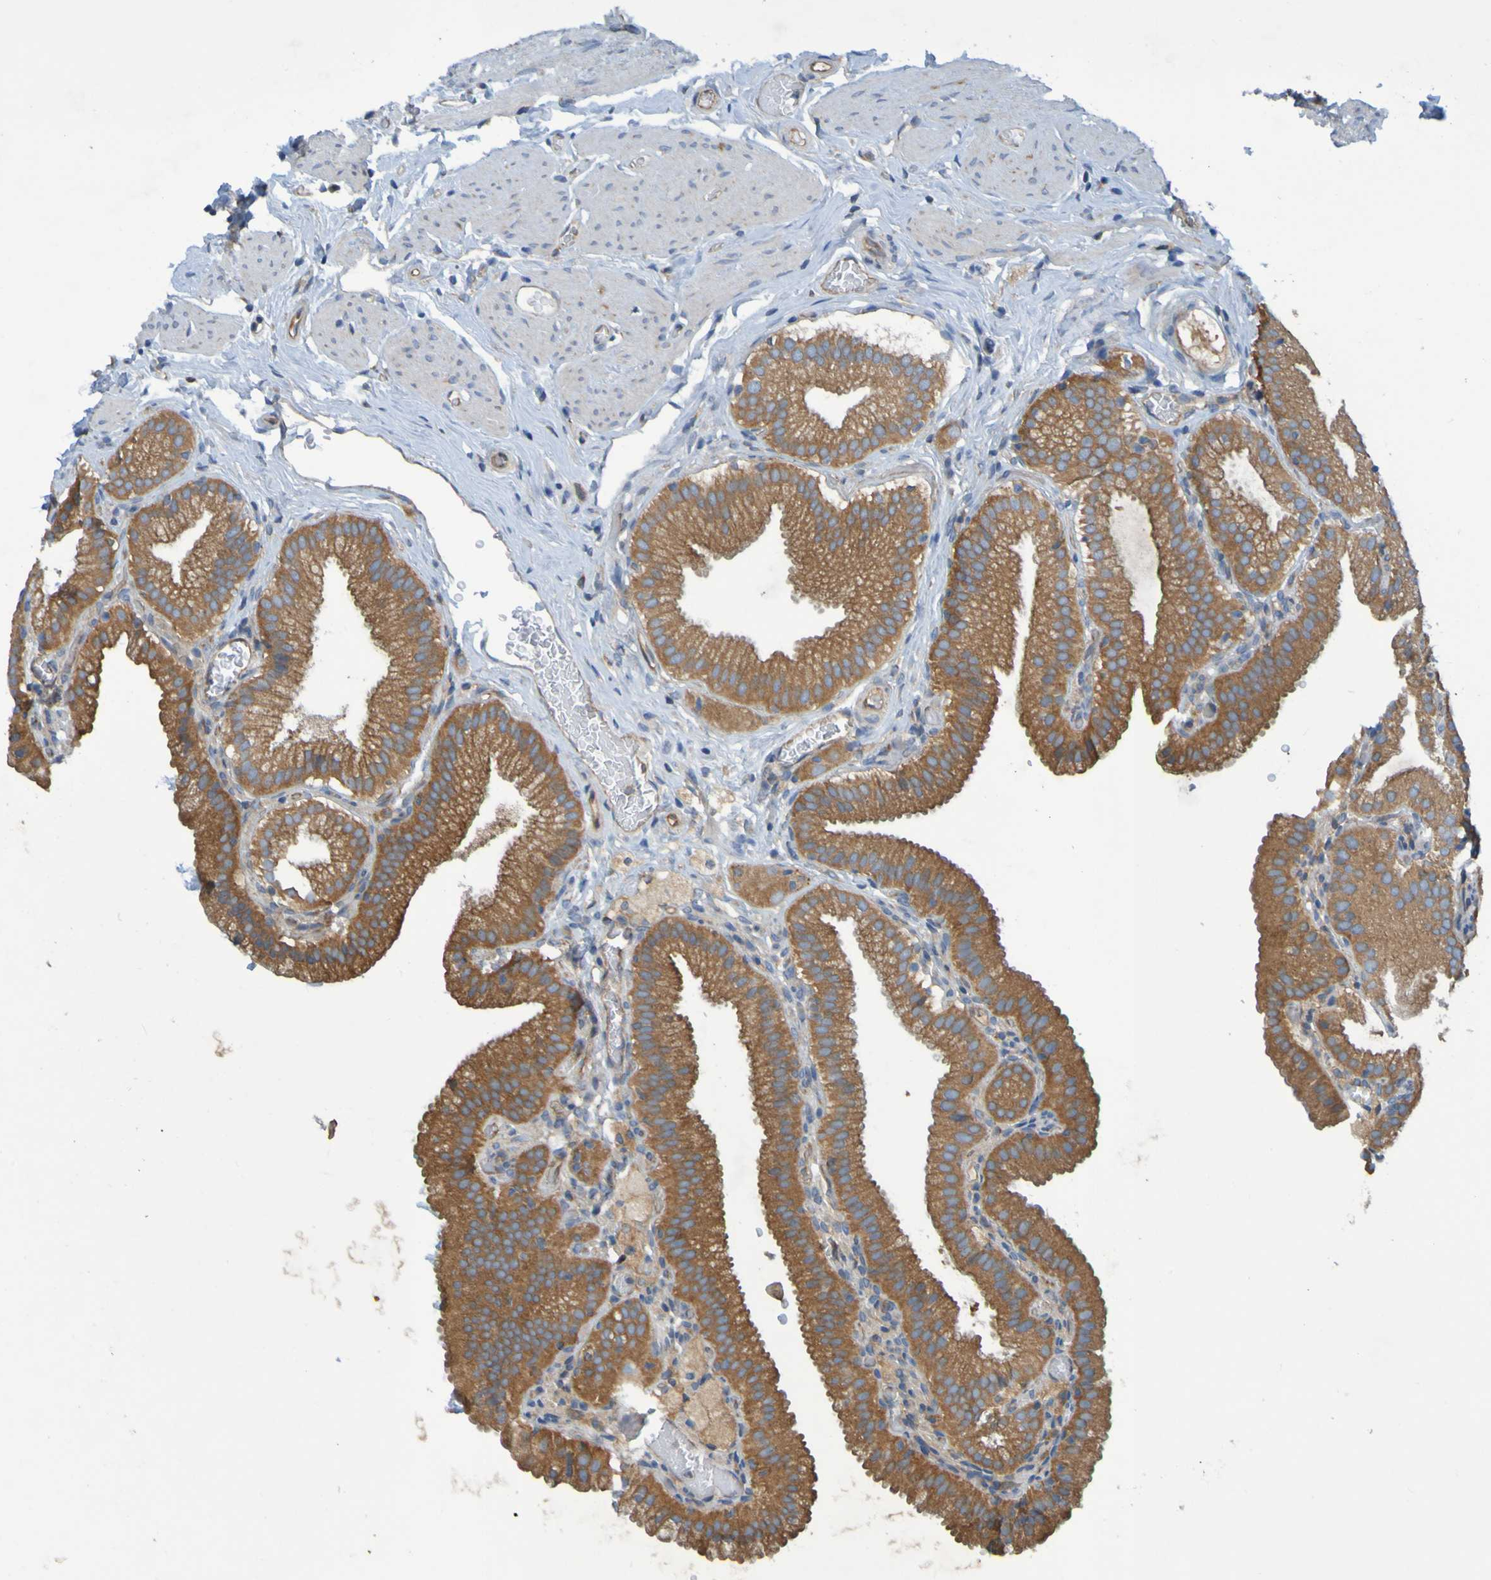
{"staining": {"intensity": "moderate", "quantity": ">75%", "location": "cytoplasmic/membranous"}, "tissue": "gallbladder", "cell_type": "Glandular cells", "image_type": "normal", "snomed": [{"axis": "morphology", "description": "Normal tissue, NOS"}, {"axis": "topography", "description": "Gallbladder"}], "caption": "The micrograph demonstrates a brown stain indicating the presence of a protein in the cytoplasmic/membranous of glandular cells in gallbladder. (Brightfield microscopy of DAB IHC at high magnification).", "gene": "DNAJC4", "patient": {"sex": "male", "age": 54}}